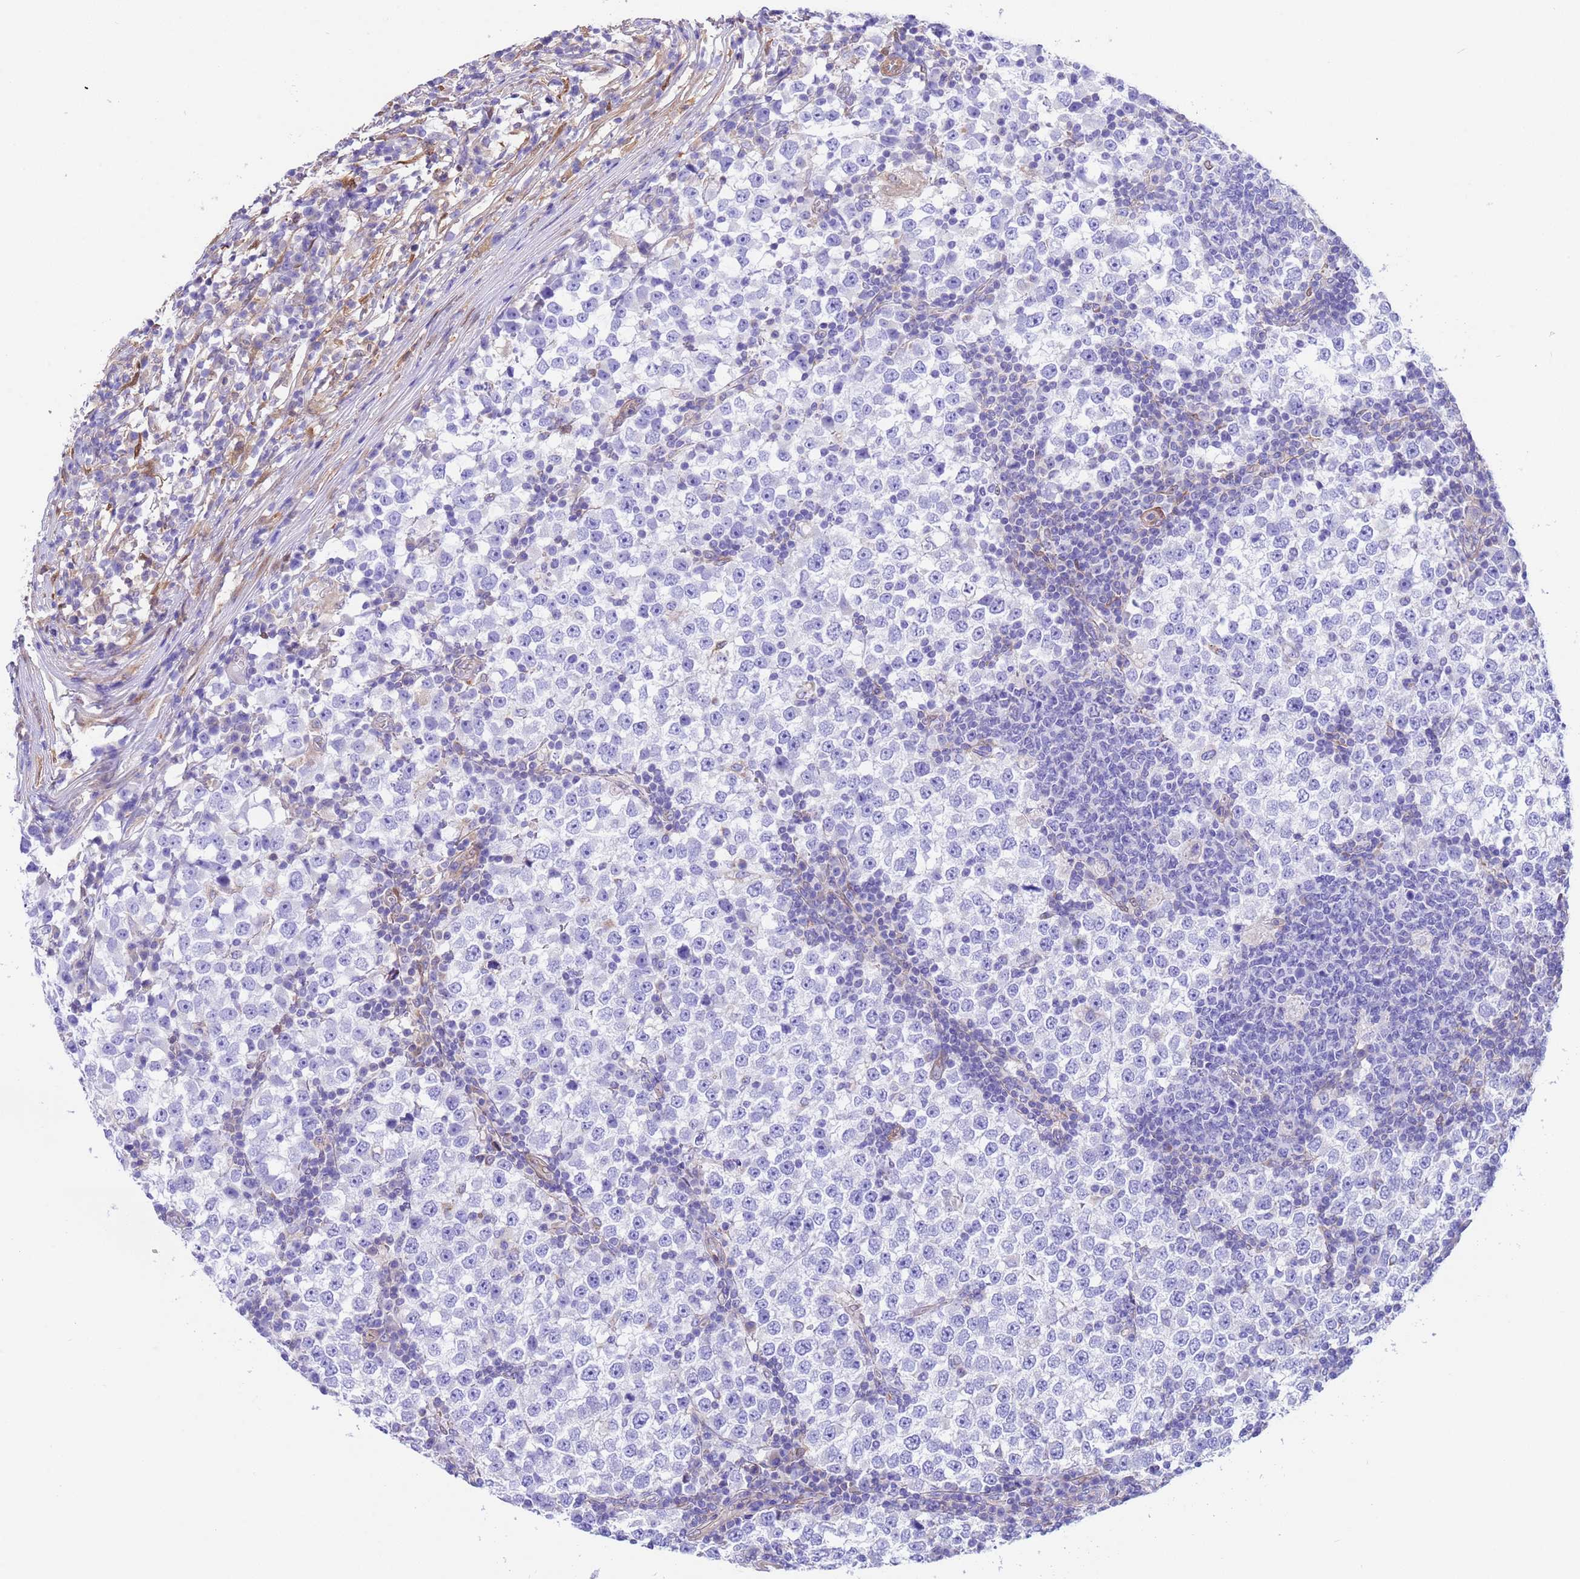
{"staining": {"intensity": "negative", "quantity": "none", "location": "none"}, "tissue": "testis cancer", "cell_type": "Tumor cells", "image_type": "cancer", "snomed": [{"axis": "morphology", "description": "Seminoma, NOS"}, {"axis": "topography", "description": "Testis"}], "caption": "IHC of testis seminoma exhibits no expression in tumor cells.", "gene": "C6orf47", "patient": {"sex": "male", "age": 65}}